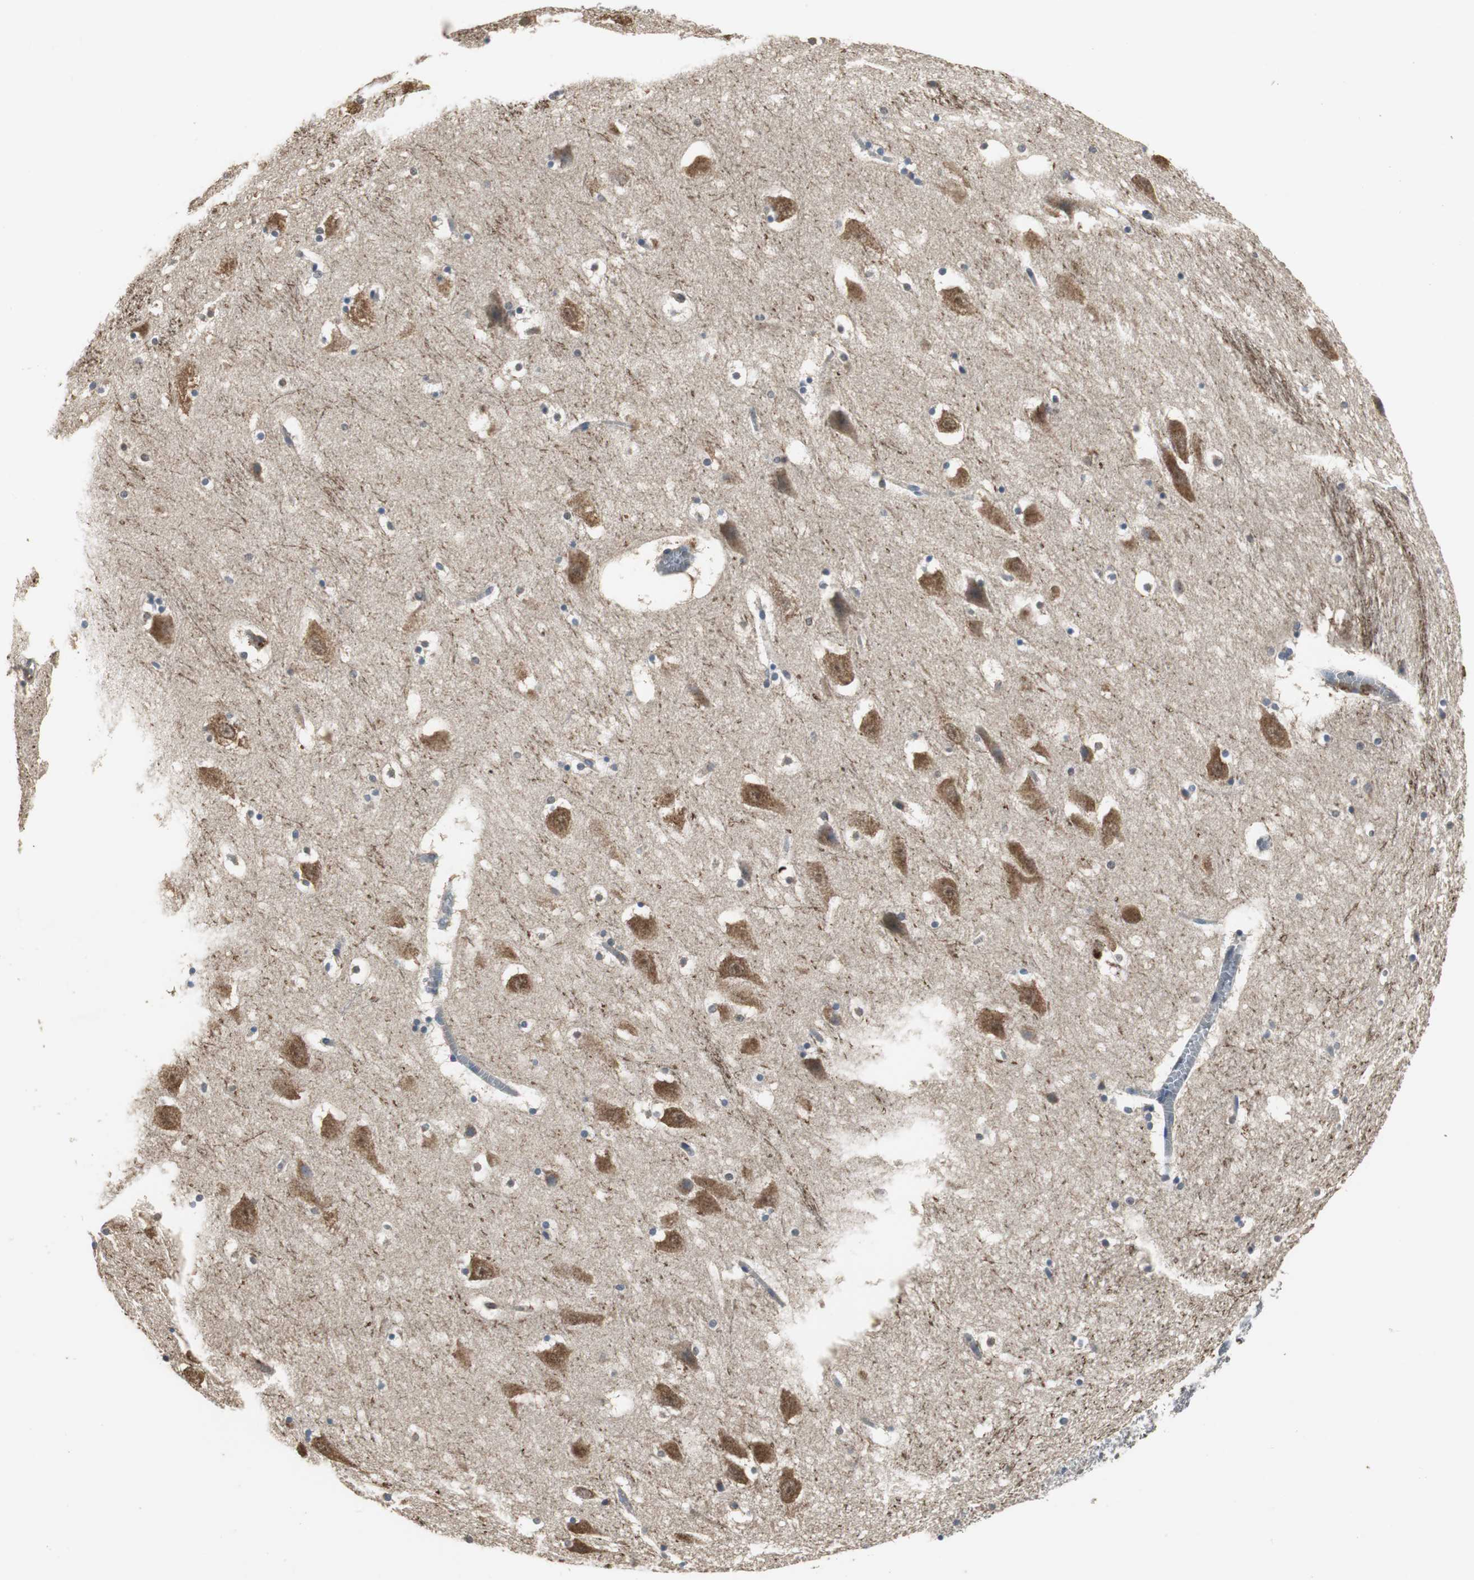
{"staining": {"intensity": "moderate", "quantity": "25%-75%", "location": "cytoplasmic/membranous"}, "tissue": "hippocampus", "cell_type": "Glial cells", "image_type": "normal", "snomed": [{"axis": "morphology", "description": "Normal tissue, NOS"}, {"axis": "topography", "description": "Hippocampus"}], "caption": "Immunohistochemical staining of benign human hippocampus exhibits 25%-75% levels of moderate cytoplasmic/membranous protein staining in about 25%-75% of glial cells.", "gene": "JTB", "patient": {"sex": "male", "age": 45}}